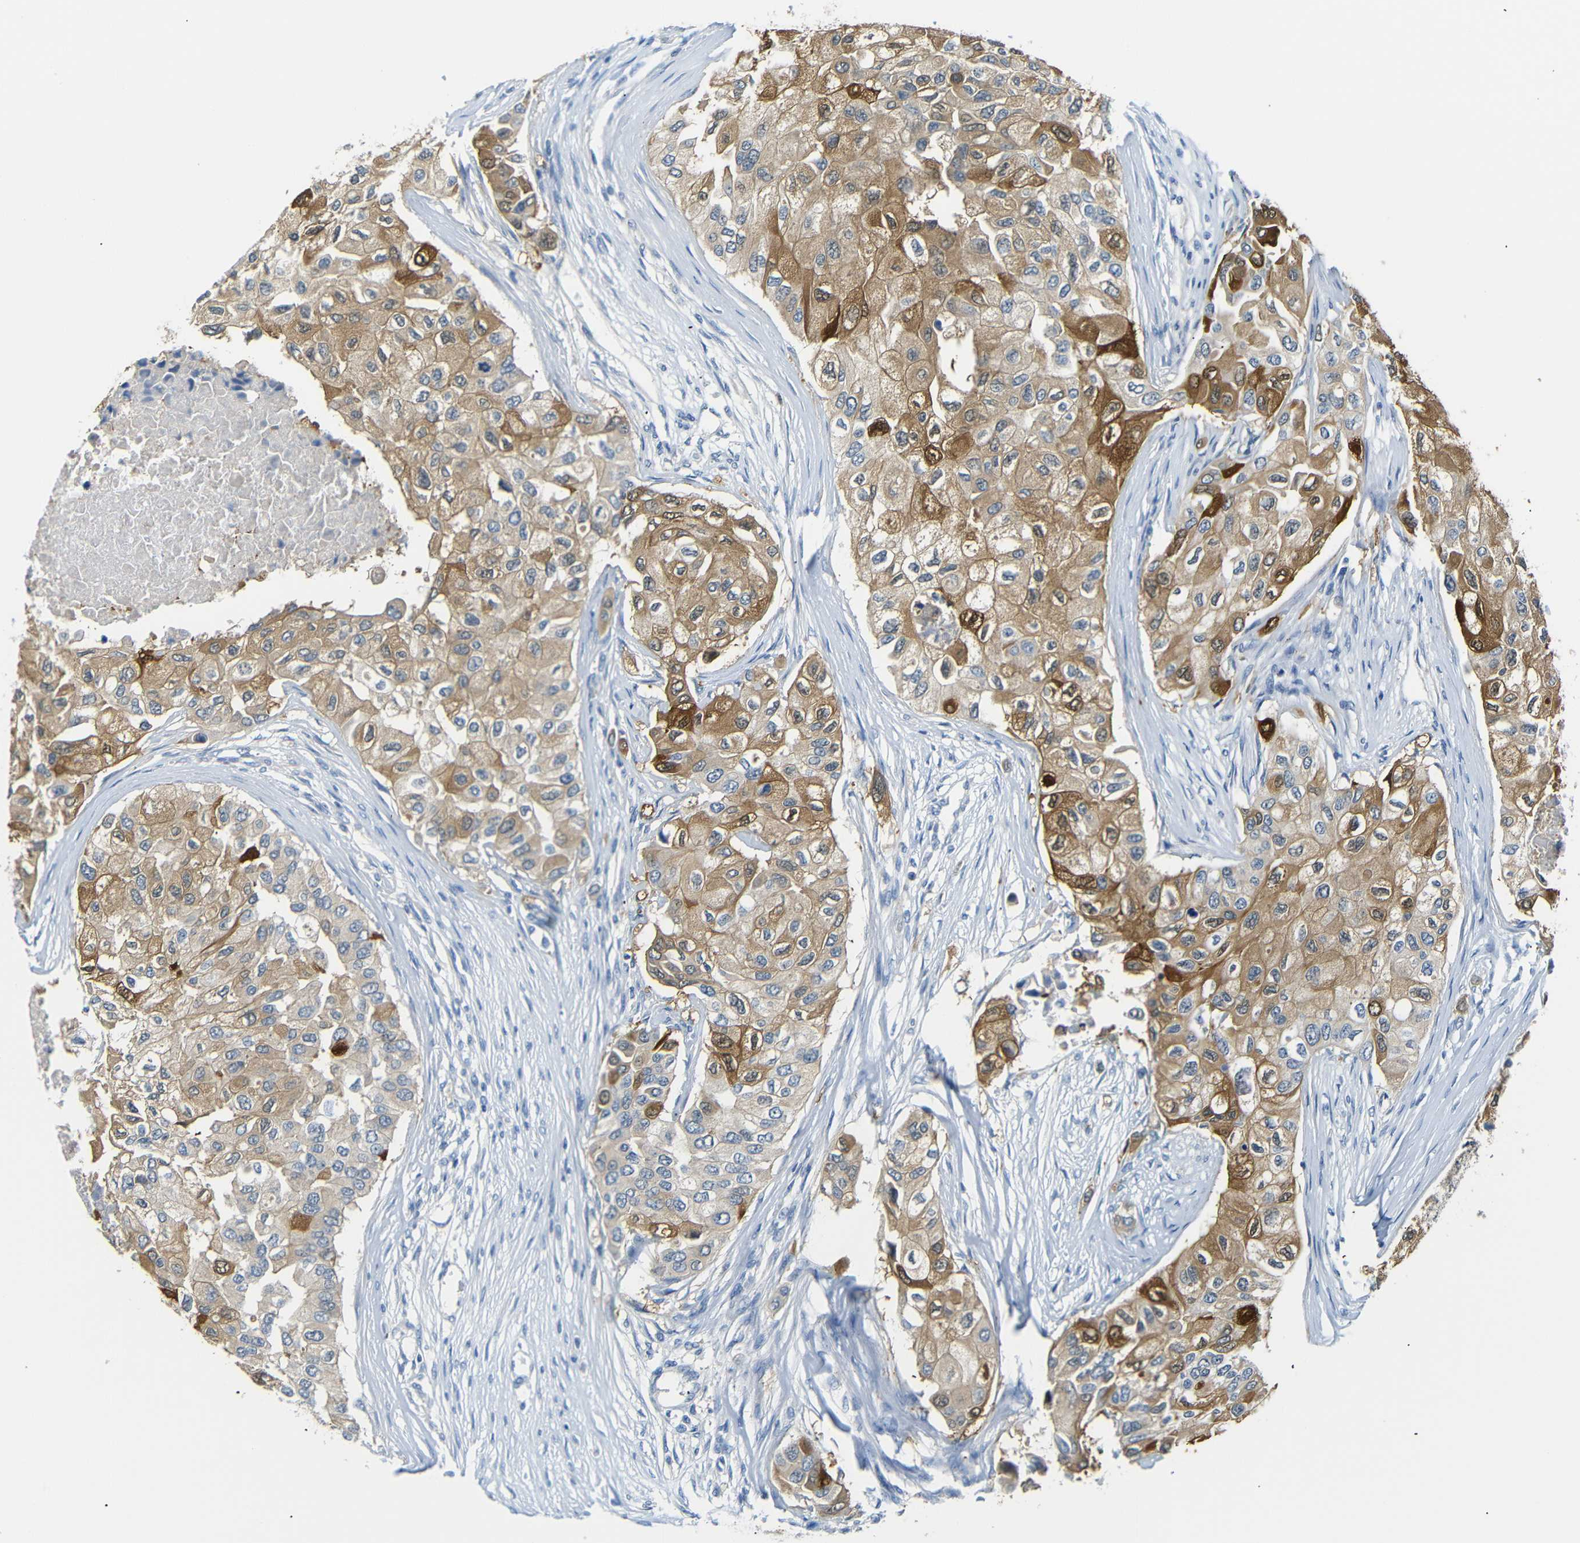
{"staining": {"intensity": "moderate", "quantity": ">75%", "location": "cytoplasmic/membranous,nuclear"}, "tissue": "breast cancer", "cell_type": "Tumor cells", "image_type": "cancer", "snomed": [{"axis": "morphology", "description": "Normal tissue, NOS"}, {"axis": "morphology", "description": "Duct carcinoma"}, {"axis": "topography", "description": "Breast"}], "caption": "The image reveals a brown stain indicating the presence of a protein in the cytoplasmic/membranous and nuclear of tumor cells in intraductal carcinoma (breast).", "gene": "SFN", "patient": {"sex": "female", "age": 49}}